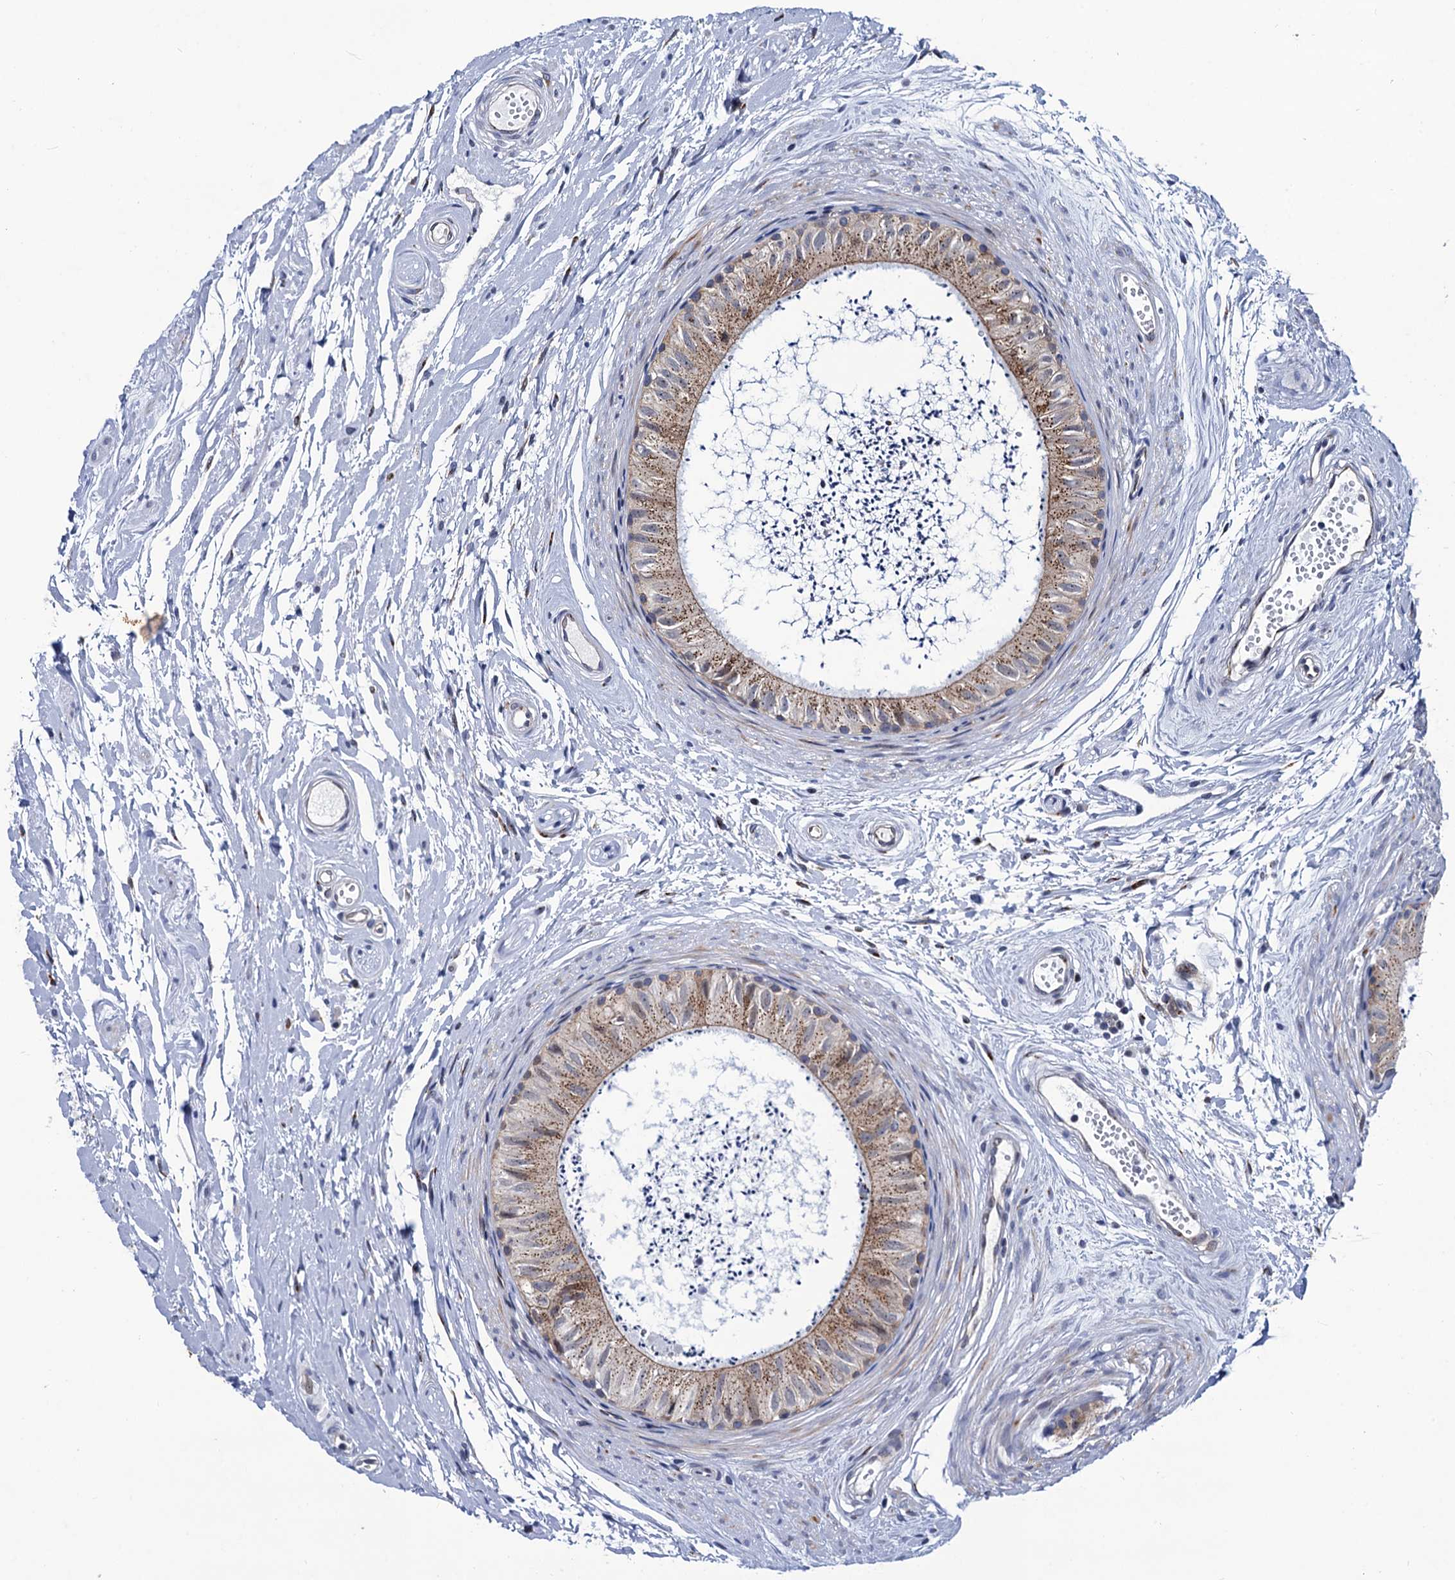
{"staining": {"intensity": "moderate", "quantity": "25%-75%", "location": "cytoplasmic/membranous"}, "tissue": "epididymis", "cell_type": "Glandular cells", "image_type": "normal", "snomed": [{"axis": "morphology", "description": "Normal tissue, NOS"}, {"axis": "topography", "description": "Epididymis"}], "caption": "This micrograph exhibits normal epididymis stained with immunohistochemistry (IHC) to label a protein in brown. The cytoplasmic/membranous of glandular cells show moderate positivity for the protein. Nuclei are counter-stained blue.", "gene": "THAP2", "patient": {"sex": "male", "age": 56}}